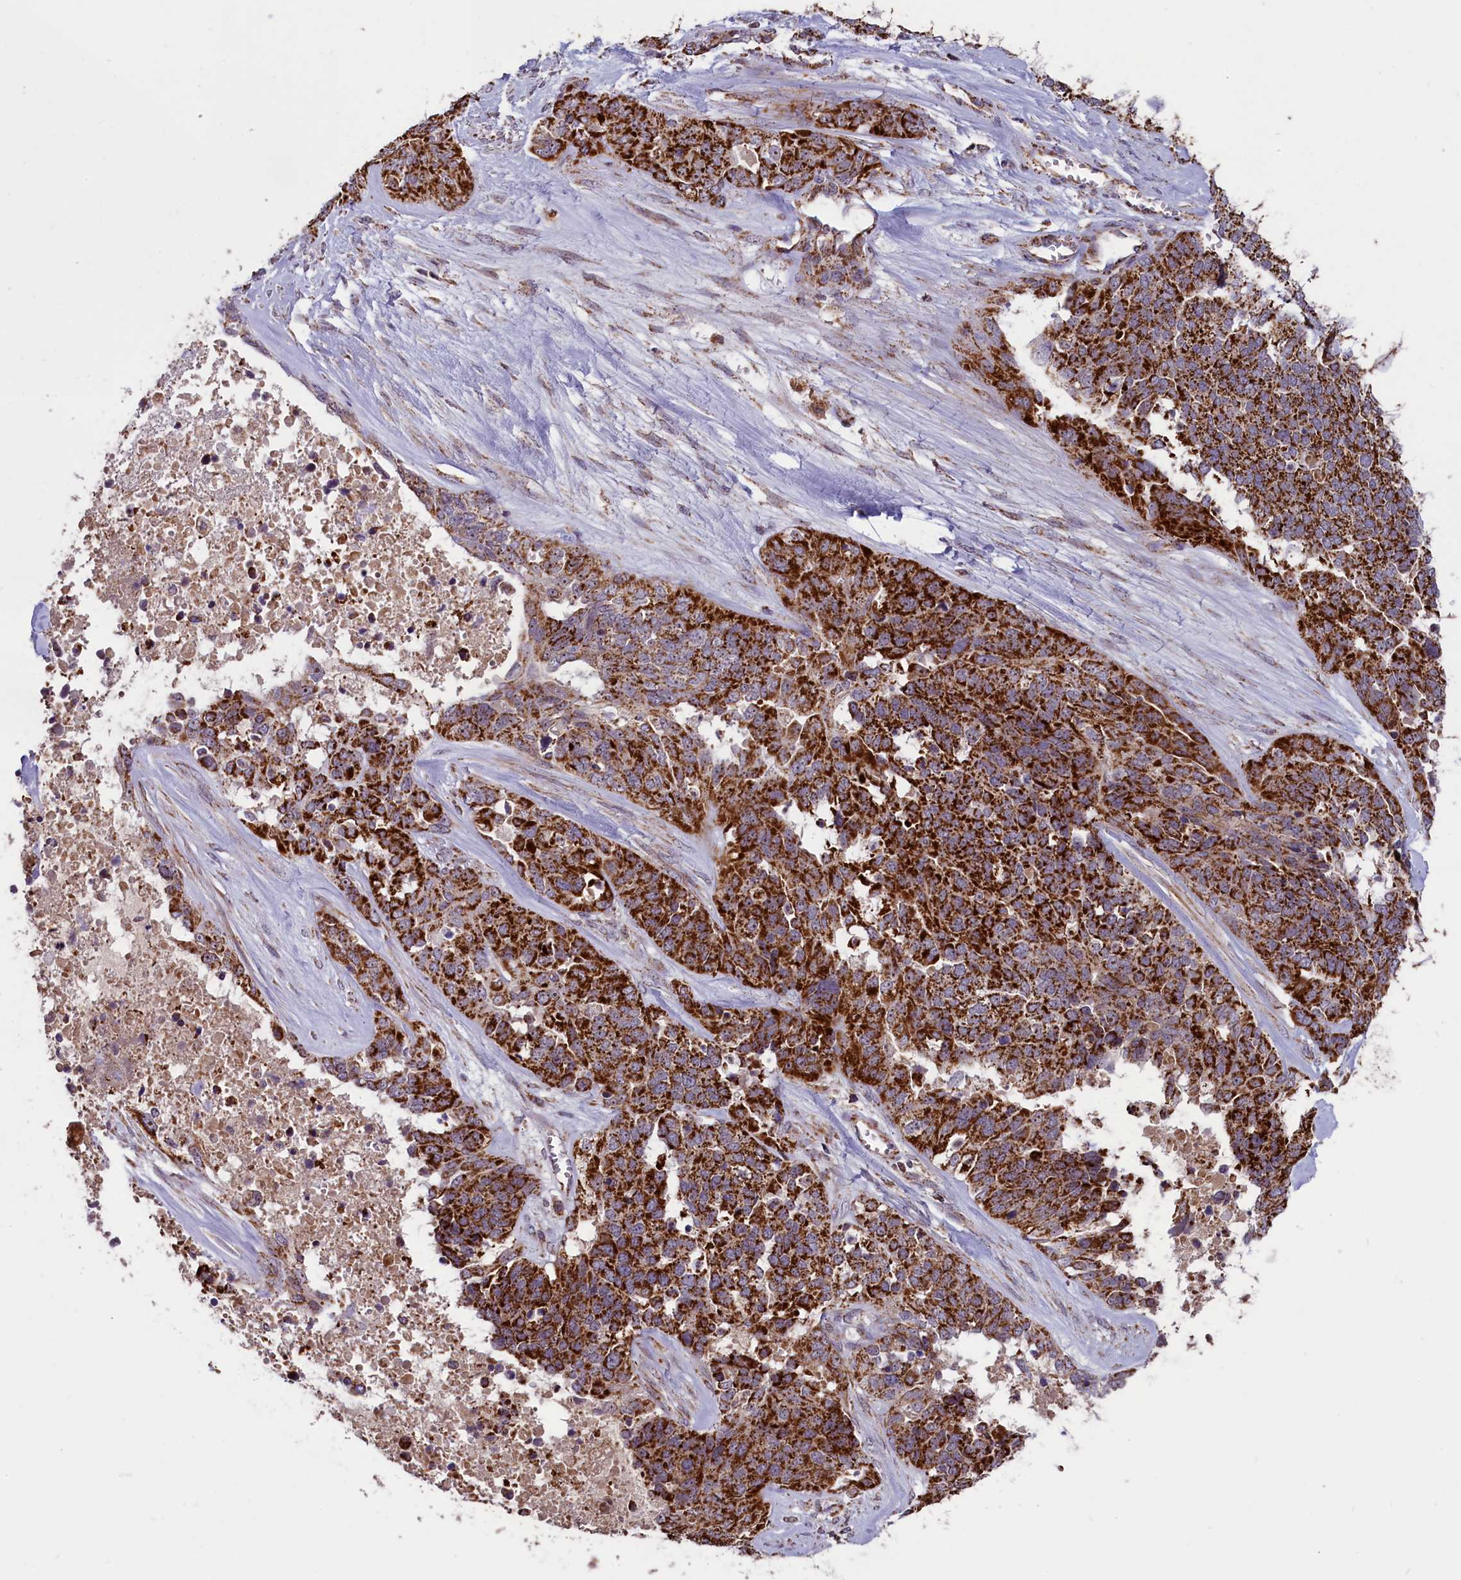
{"staining": {"intensity": "strong", "quantity": ">75%", "location": "cytoplasmic/membranous"}, "tissue": "ovarian cancer", "cell_type": "Tumor cells", "image_type": "cancer", "snomed": [{"axis": "morphology", "description": "Cystadenocarcinoma, serous, NOS"}, {"axis": "topography", "description": "Ovary"}], "caption": "A micrograph showing strong cytoplasmic/membranous expression in about >75% of tumor cells in serous cystadenocarcinoma (ovarian), as visualized by brown immunohistochemical staining.", "gene": "GLRX5", "patient": {"sex": "female", "age": 44}}